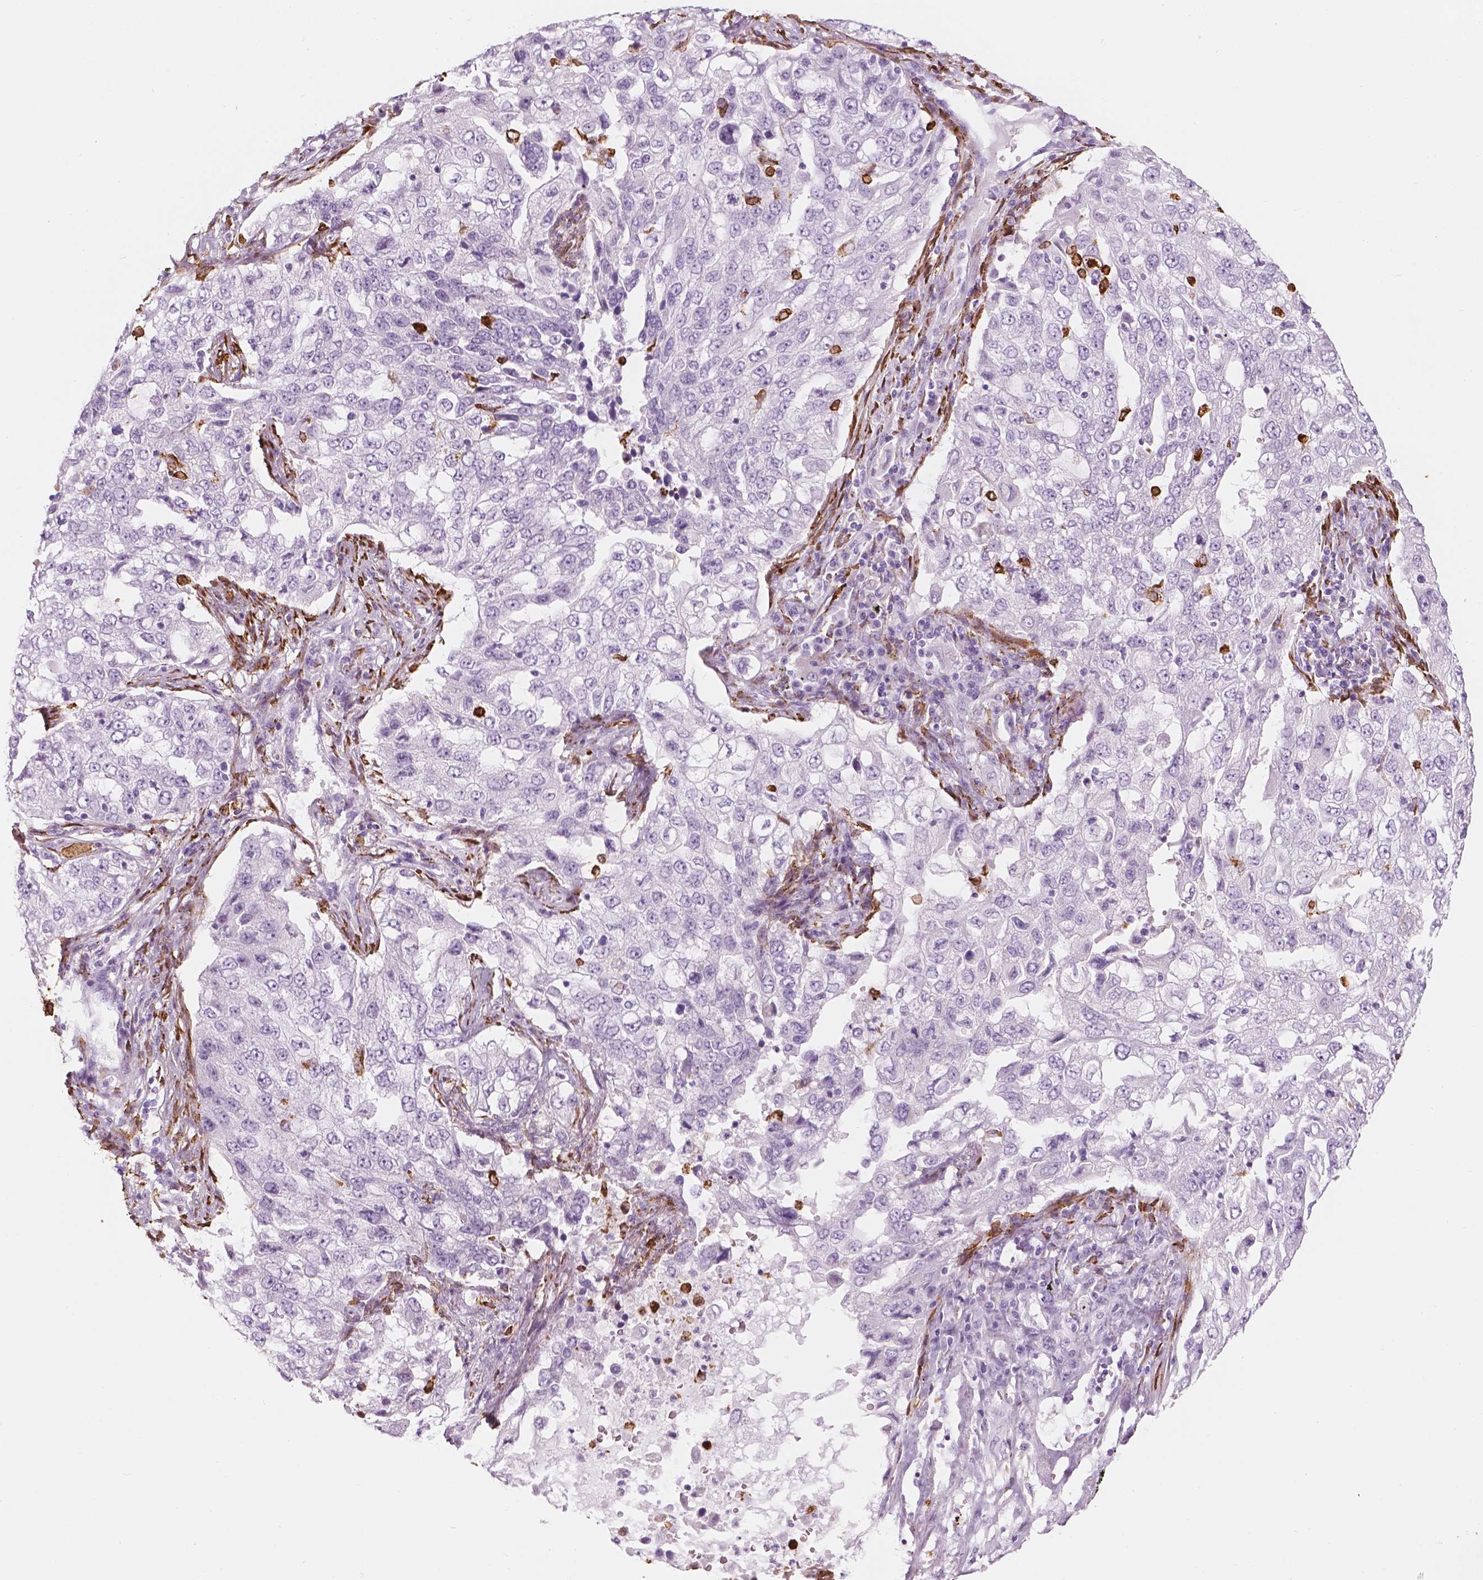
{"staining": {"intensity": "negative", "quantity": "none", "location": "none"}, "tissue": "lung cancer", "cell_type": "Tumor cells", "image_type": "cancer", "snomed": [{"axis": "morphology", "description": "Adenocarcinoma, NOS"}, {"axis": "topography", "description": "Lung"}], "caption": "Human lung cancer stained for a protein using IHC displays no positivity in tumor cells.", "gene": "CES1", "patient": {"sex": "female", "age": 61}}